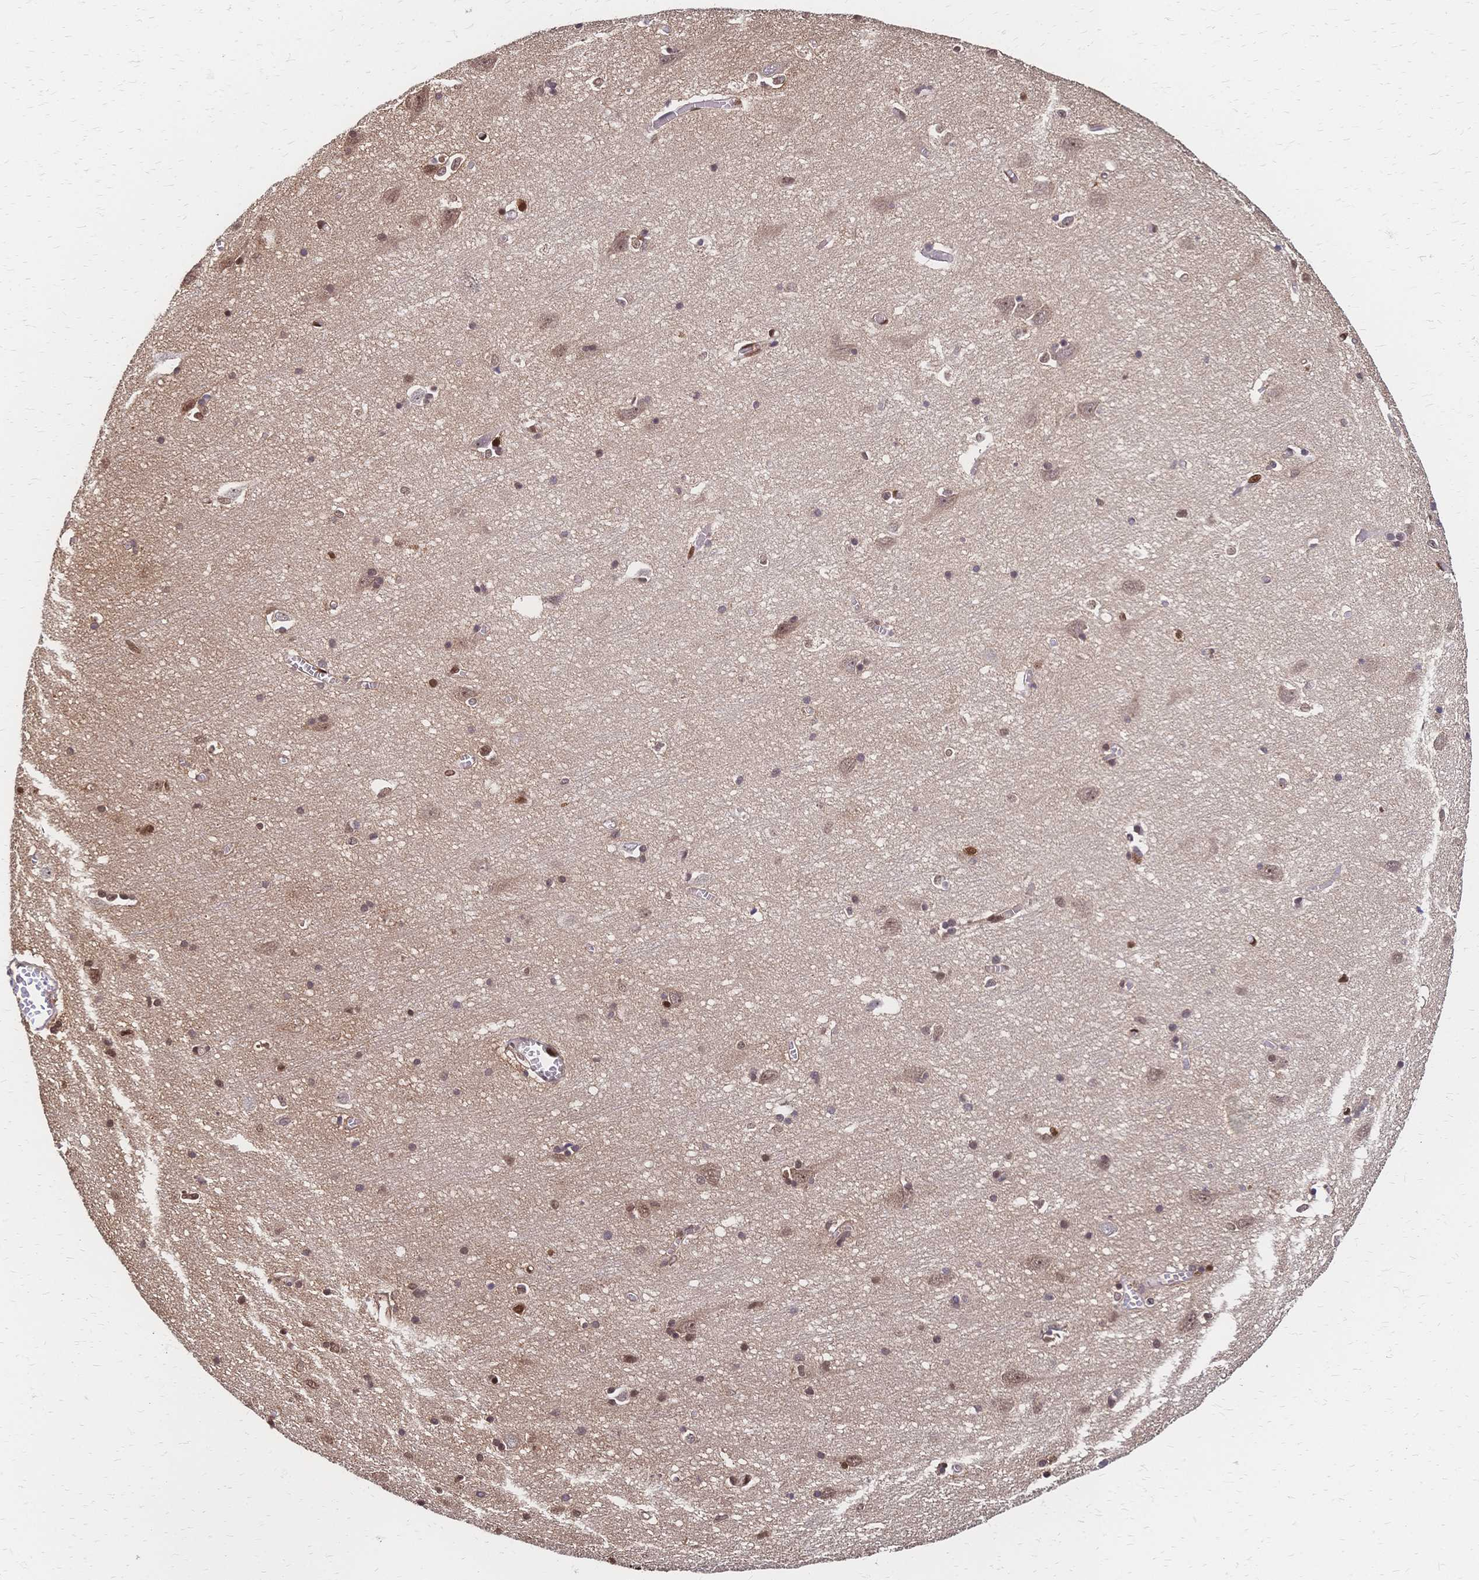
{"staining": {"intensity": "moderate", "quantity": "25%-75%", "location": "nuclear"}, "tissue": "cerebral cortex", "cell_type": "Endothelial cells", "image_type": "normal", "snomed": [{"axis": "morphology", "description": "Normal tissue, NOS"}, {"axis": "topography", "description": "Cerebral cortex"}], "caption": "Brown immunohistochemical staining in normal human cerebral cortex displays moderate nuclear expression in approximately 25%-75% of endothelial cells.", "gene": "HDGF", "patient": {"sex": "male", "age": 70}}